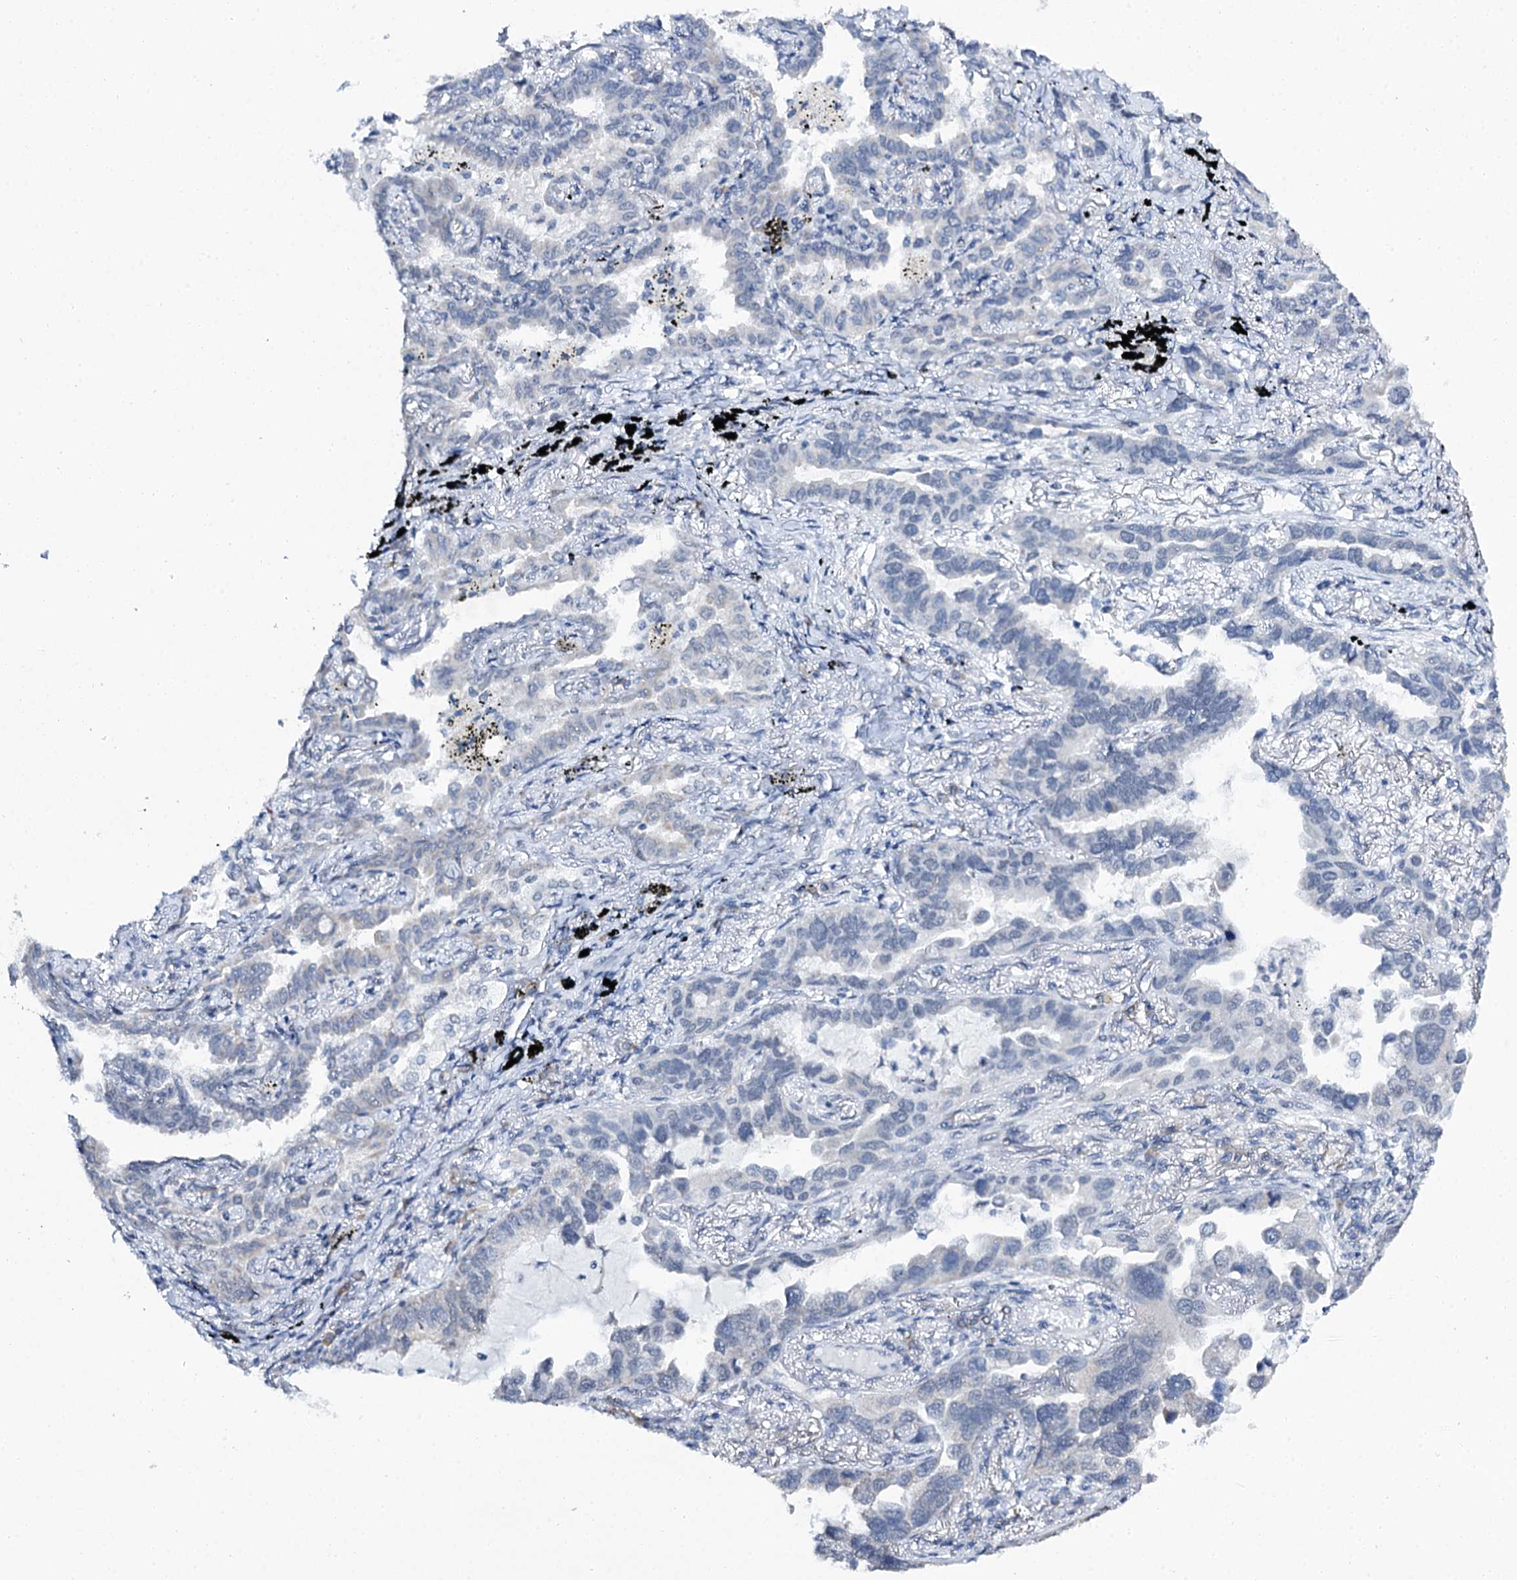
{"staining": {"intensity": "negative", "quantity": "none", "location": "none"}, "tissue": "lung cancer", "cell_type": "Tumor cells", "image_type": "cancer", "snomed": [{"axis": "morphology", "description": "Adenocarcinoma, NOS"}, {"axis": "topography", "description": "Lung"}], "caption": "An image of human lung adenocarcinoma is negative for staining in tumor cells. Nuclei are stained in blue.", "gene": "SPATS2", "patient": {"sex": "male", "age": 67}}